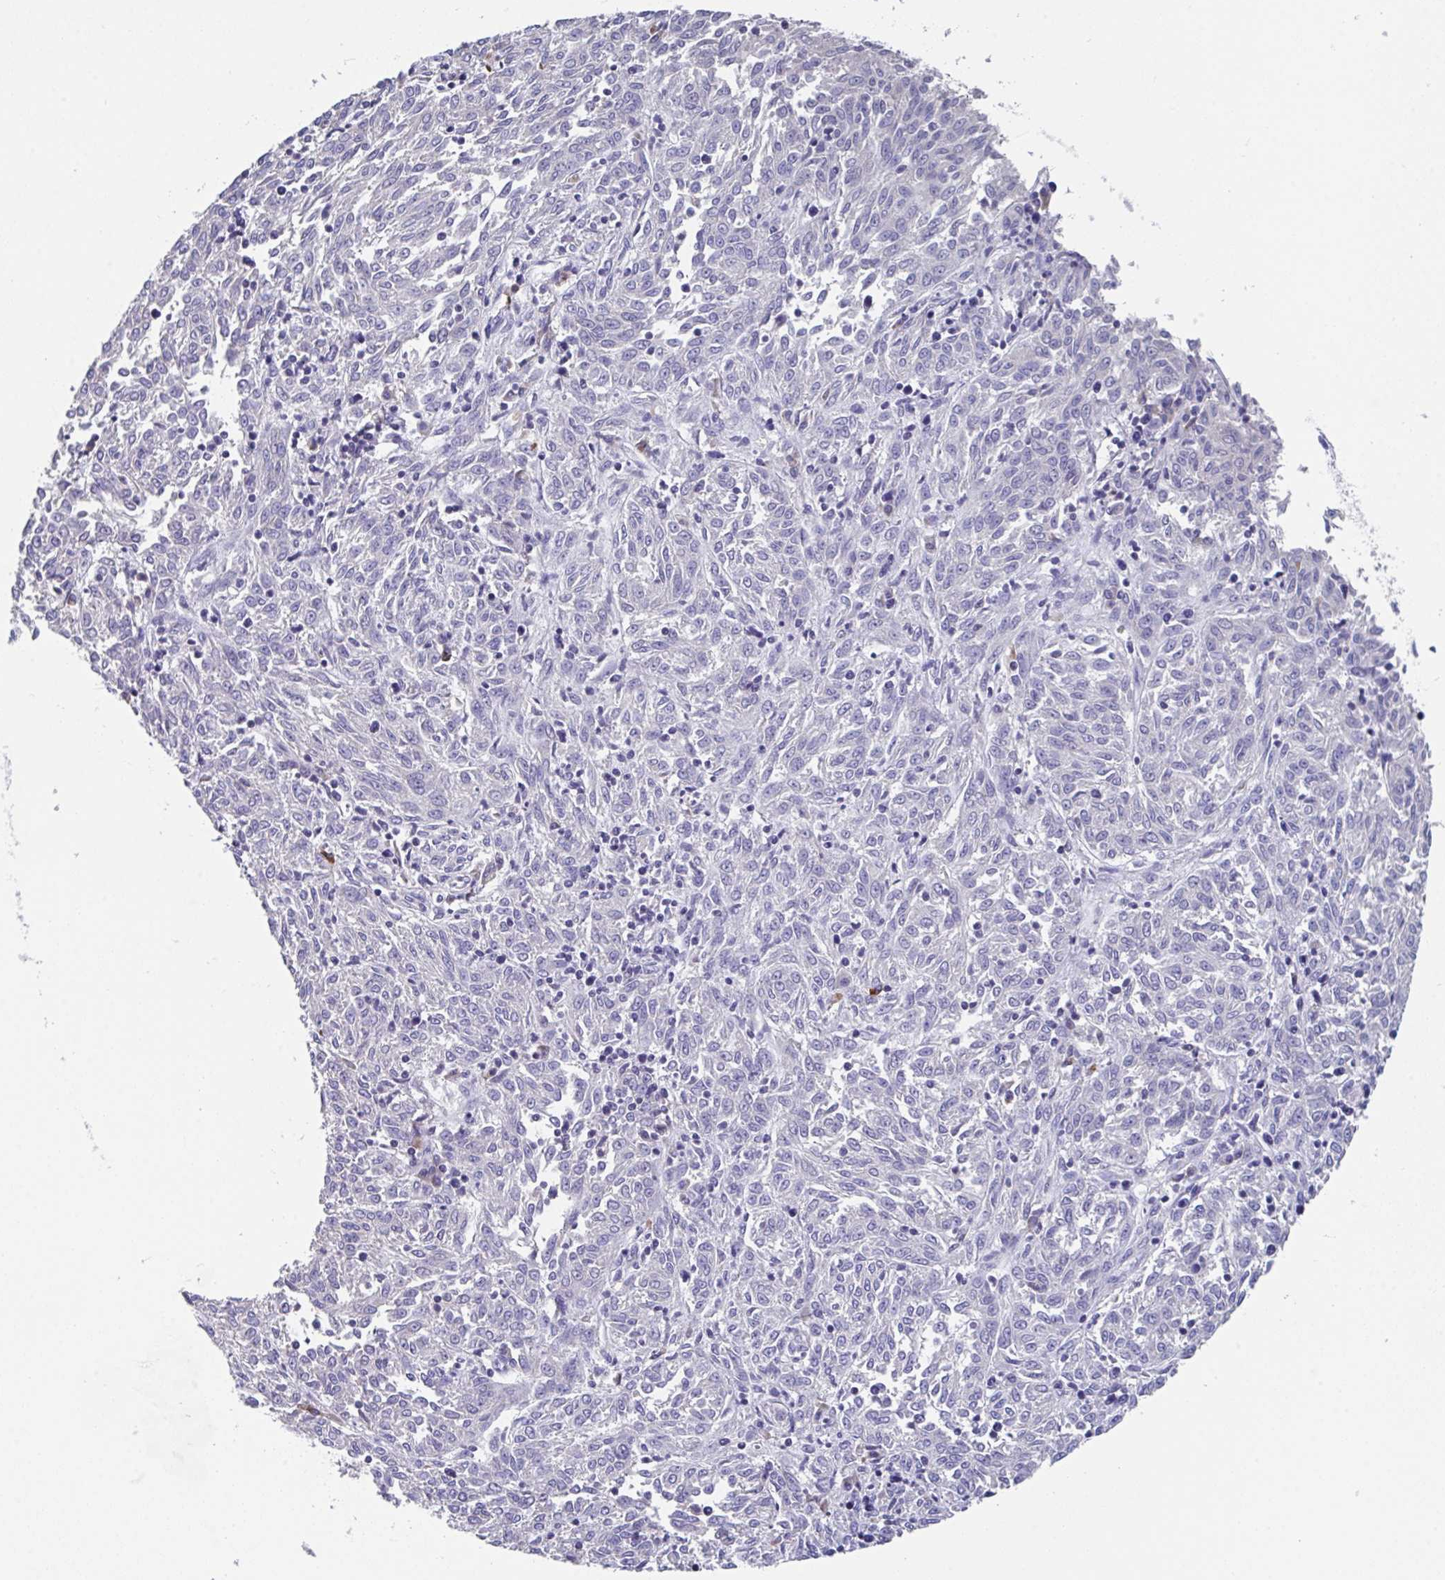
{"staining": {"intensity": "negative", "quantity": "none", "location": "none"}, "tissue": "melanoma", "cell_type": "Tumor cells", "image_type": "cancer", "snomed": [{"axis": "morphology", "description": "Malignant melanoma, NOS"}, {"axis": "topography", "description": "Skin"}], "caption": "IHC of human malignant melanoma reveals no positivity in tumor cells. (DAB immunohistochemistry, high magnification).", "gene": "LRRC58", "patient": {"sex": "female", "age": 72}}